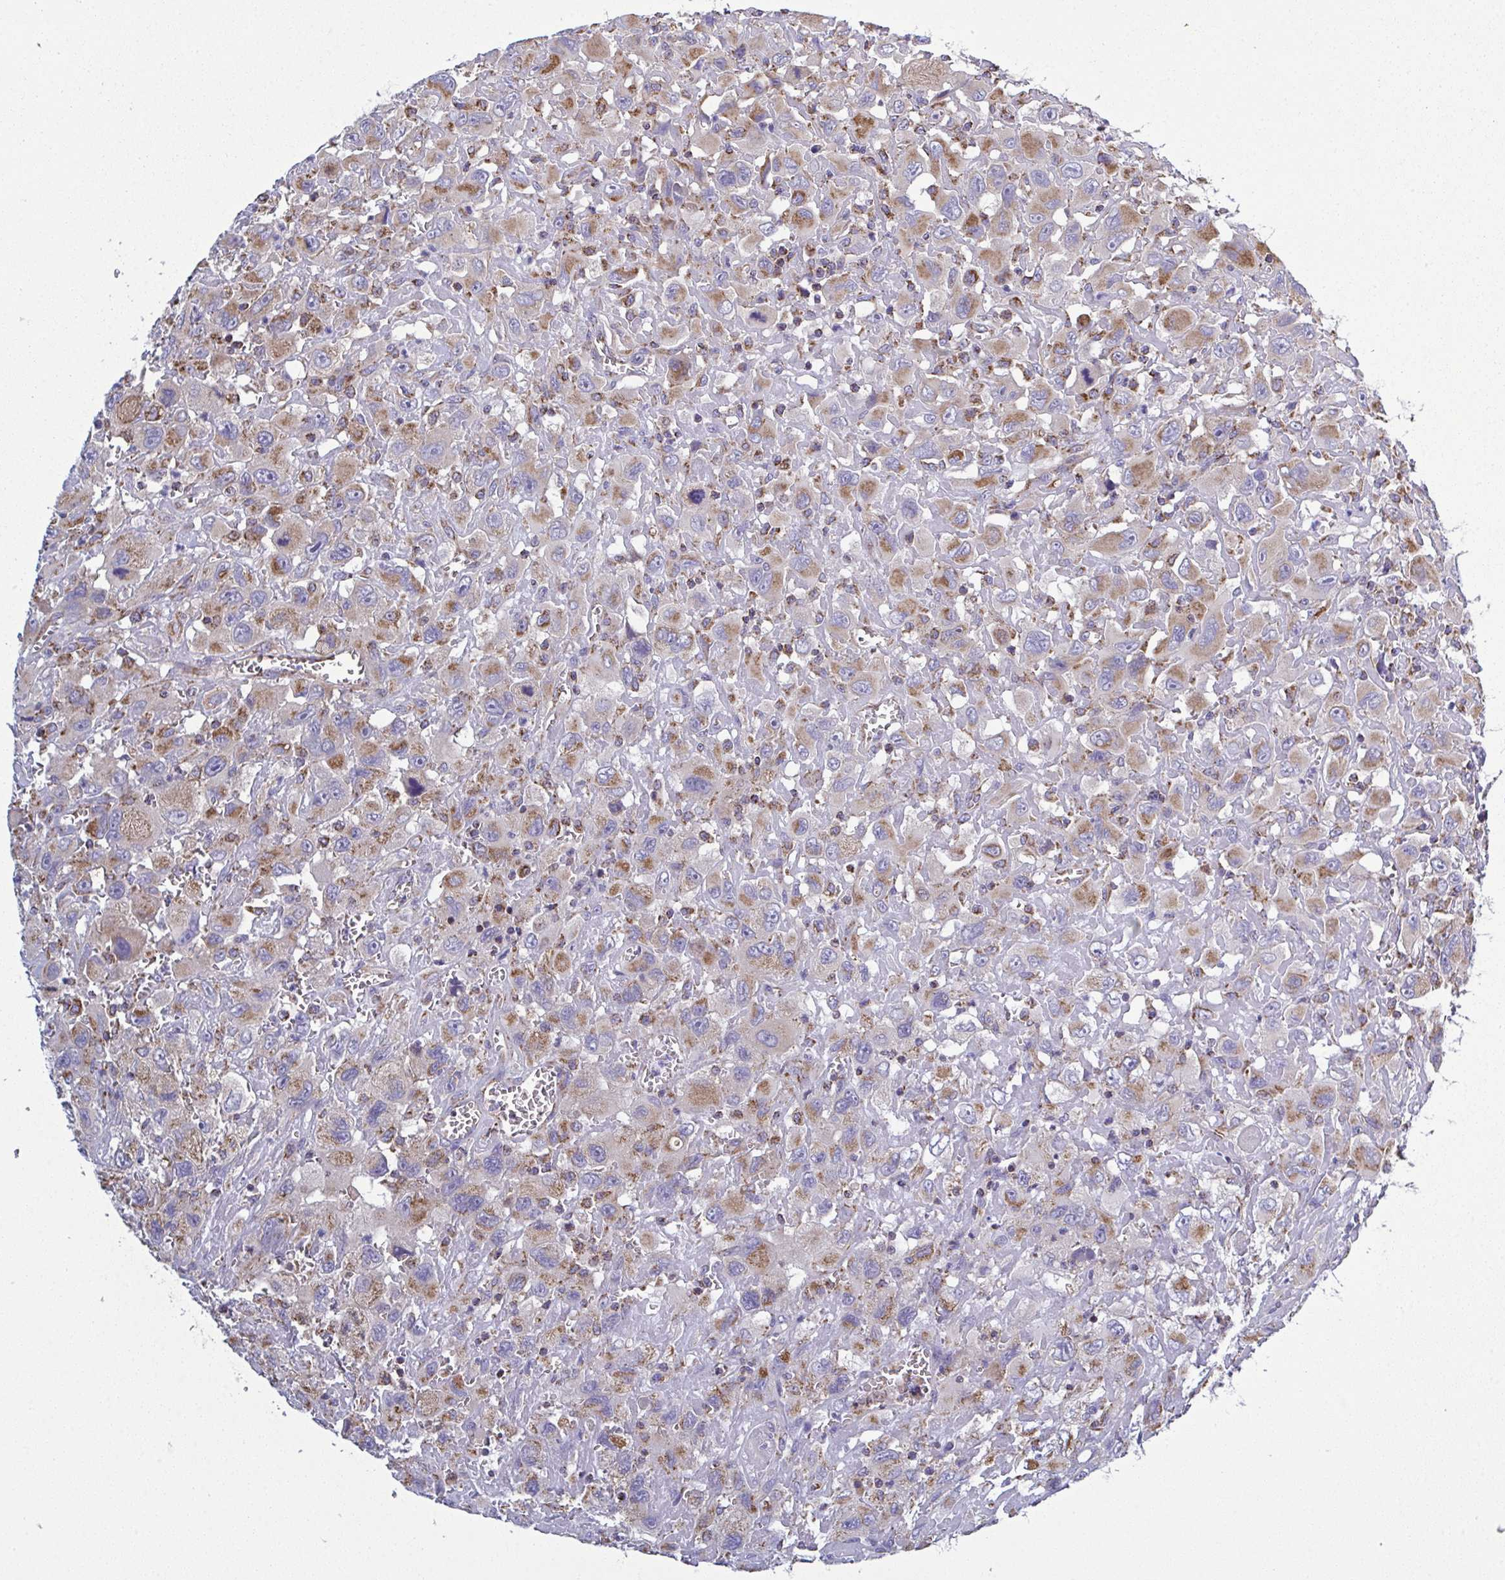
{"staining": {"intensity": "moderate", "quantity": "25%-75%", "location": "cytoplasmic/membranous"}, "tissue": "head and neck cancer", "cell_type": "Tumor cells", "image_type": "cancer", "snomed": [{"axis": "morphology", "description": "Squamous cell carcinoma, NOS"}, {"axis": "morphology", "description": "Squamous cell carcinoma, metastatic, NOS"}, {"axis": "topography", "description": "Oral tissue"}, {"axis": "topography", "description": "Head-Neck"}], "caption": "IHC micrograph of neoplastic tissue: human head and neck cancer stained using immunohistochemistry reveals medium levels of moderate protein expression localized specifically in the cytoplasmic/membranous of tumor cells, appearing as a cytoplasmic/membranous brown color.", "gene": "CSDE1", "patient": {"sex": "female", "age": 85}}